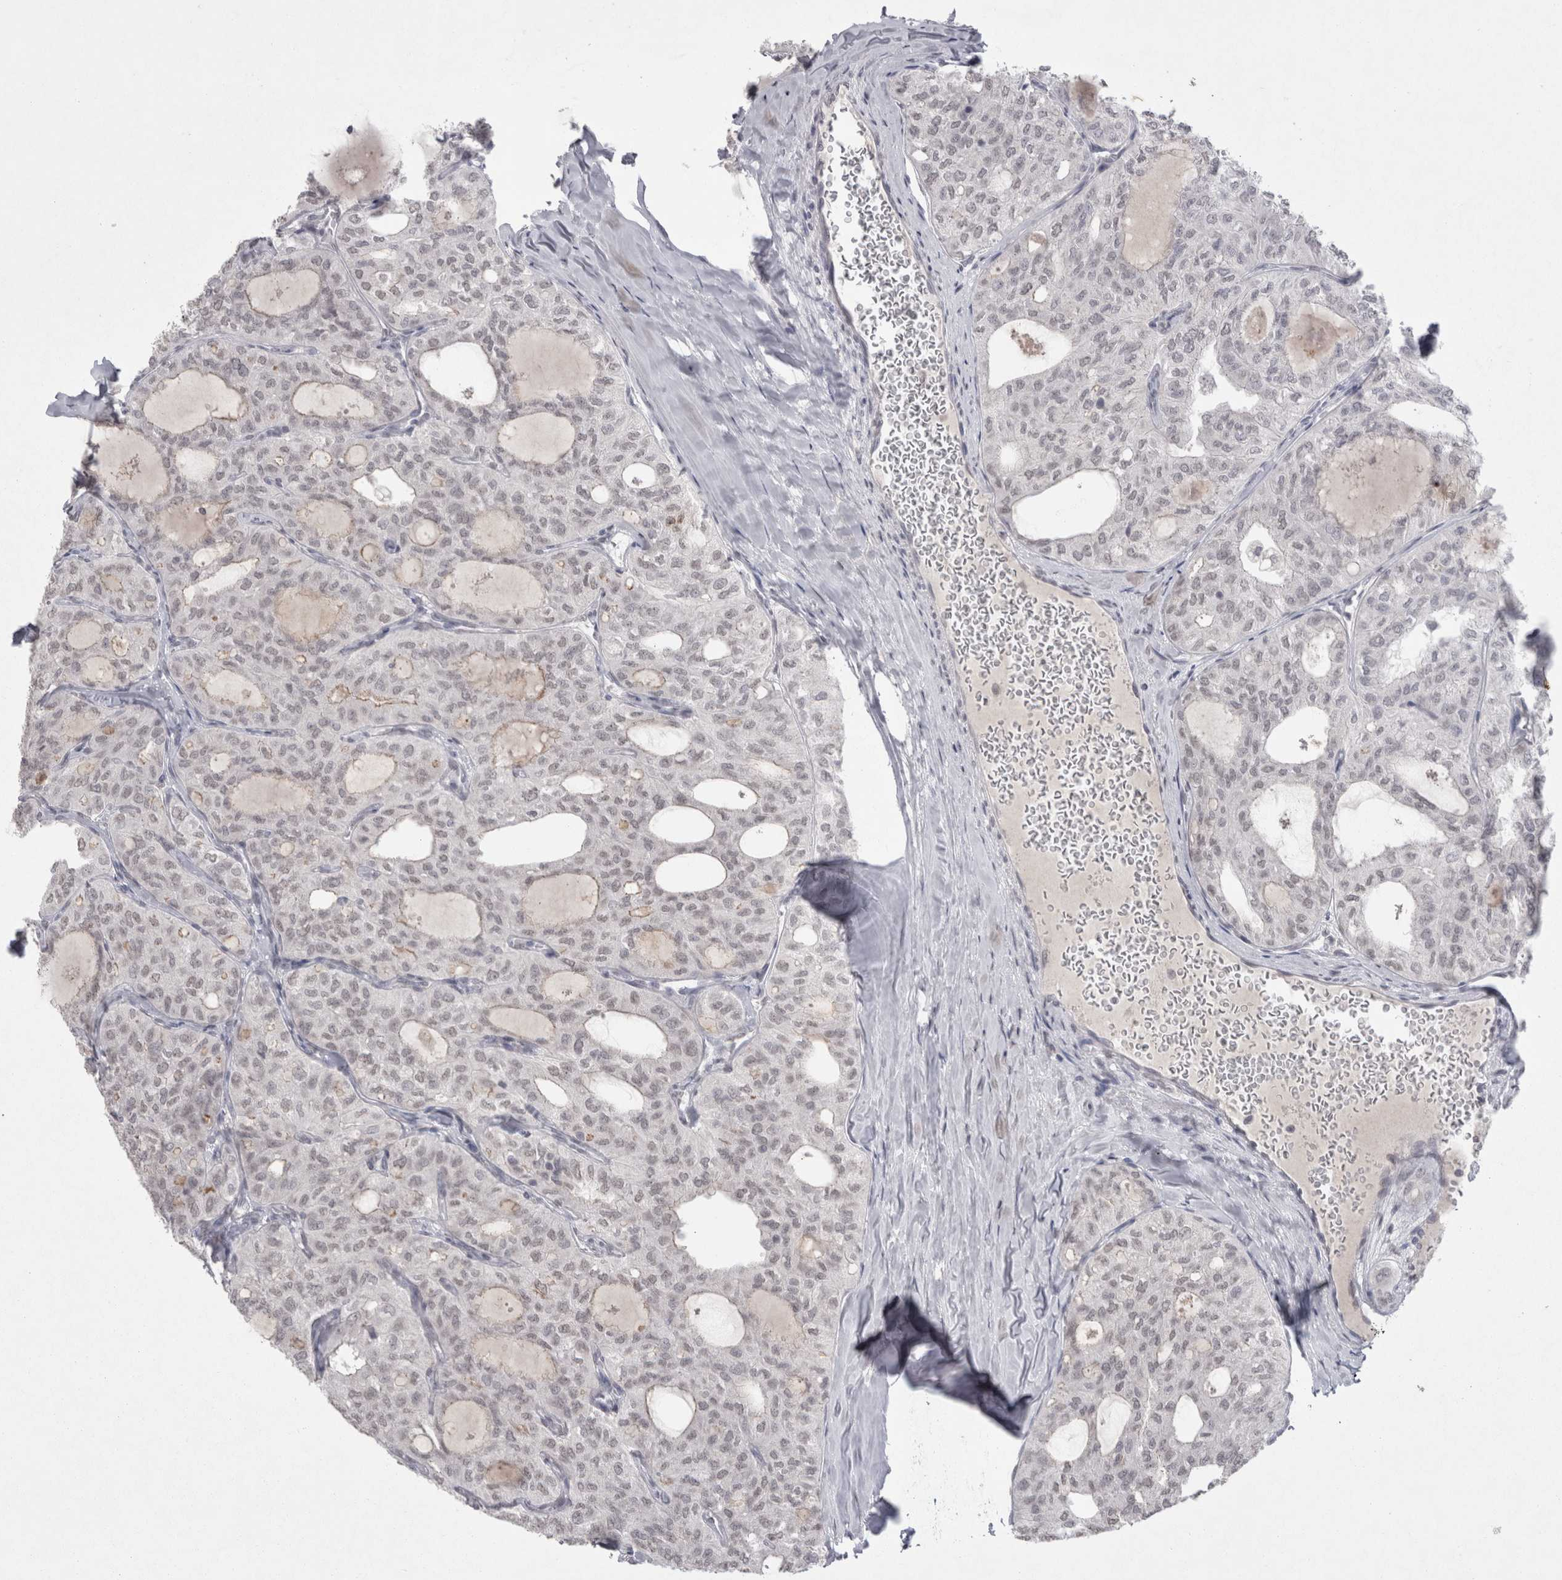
{"staining": {"intensity": "weak", "quantity": ">75%", "location": "nuclear"}, "tissue": "thyroid cancer", "cell_type": "Tumor cells", "image_type": "cancer", "snomed": [{"axis": "morphology", "description": "Follicular adenoma carcinoma, NOS"}, {"axis": "topography", "description": "Thyroid gland"}], "caption": "DAB (3,3'-diaminobenzidine) immunohistochemical staining of thyroid cancer (follicular adenoma carcinoma) shows weak nuclear protein positivity in approximately >75% of tumor cells.", "gene": "DDX4", "patient": {"sex": "male", "age": 75}}